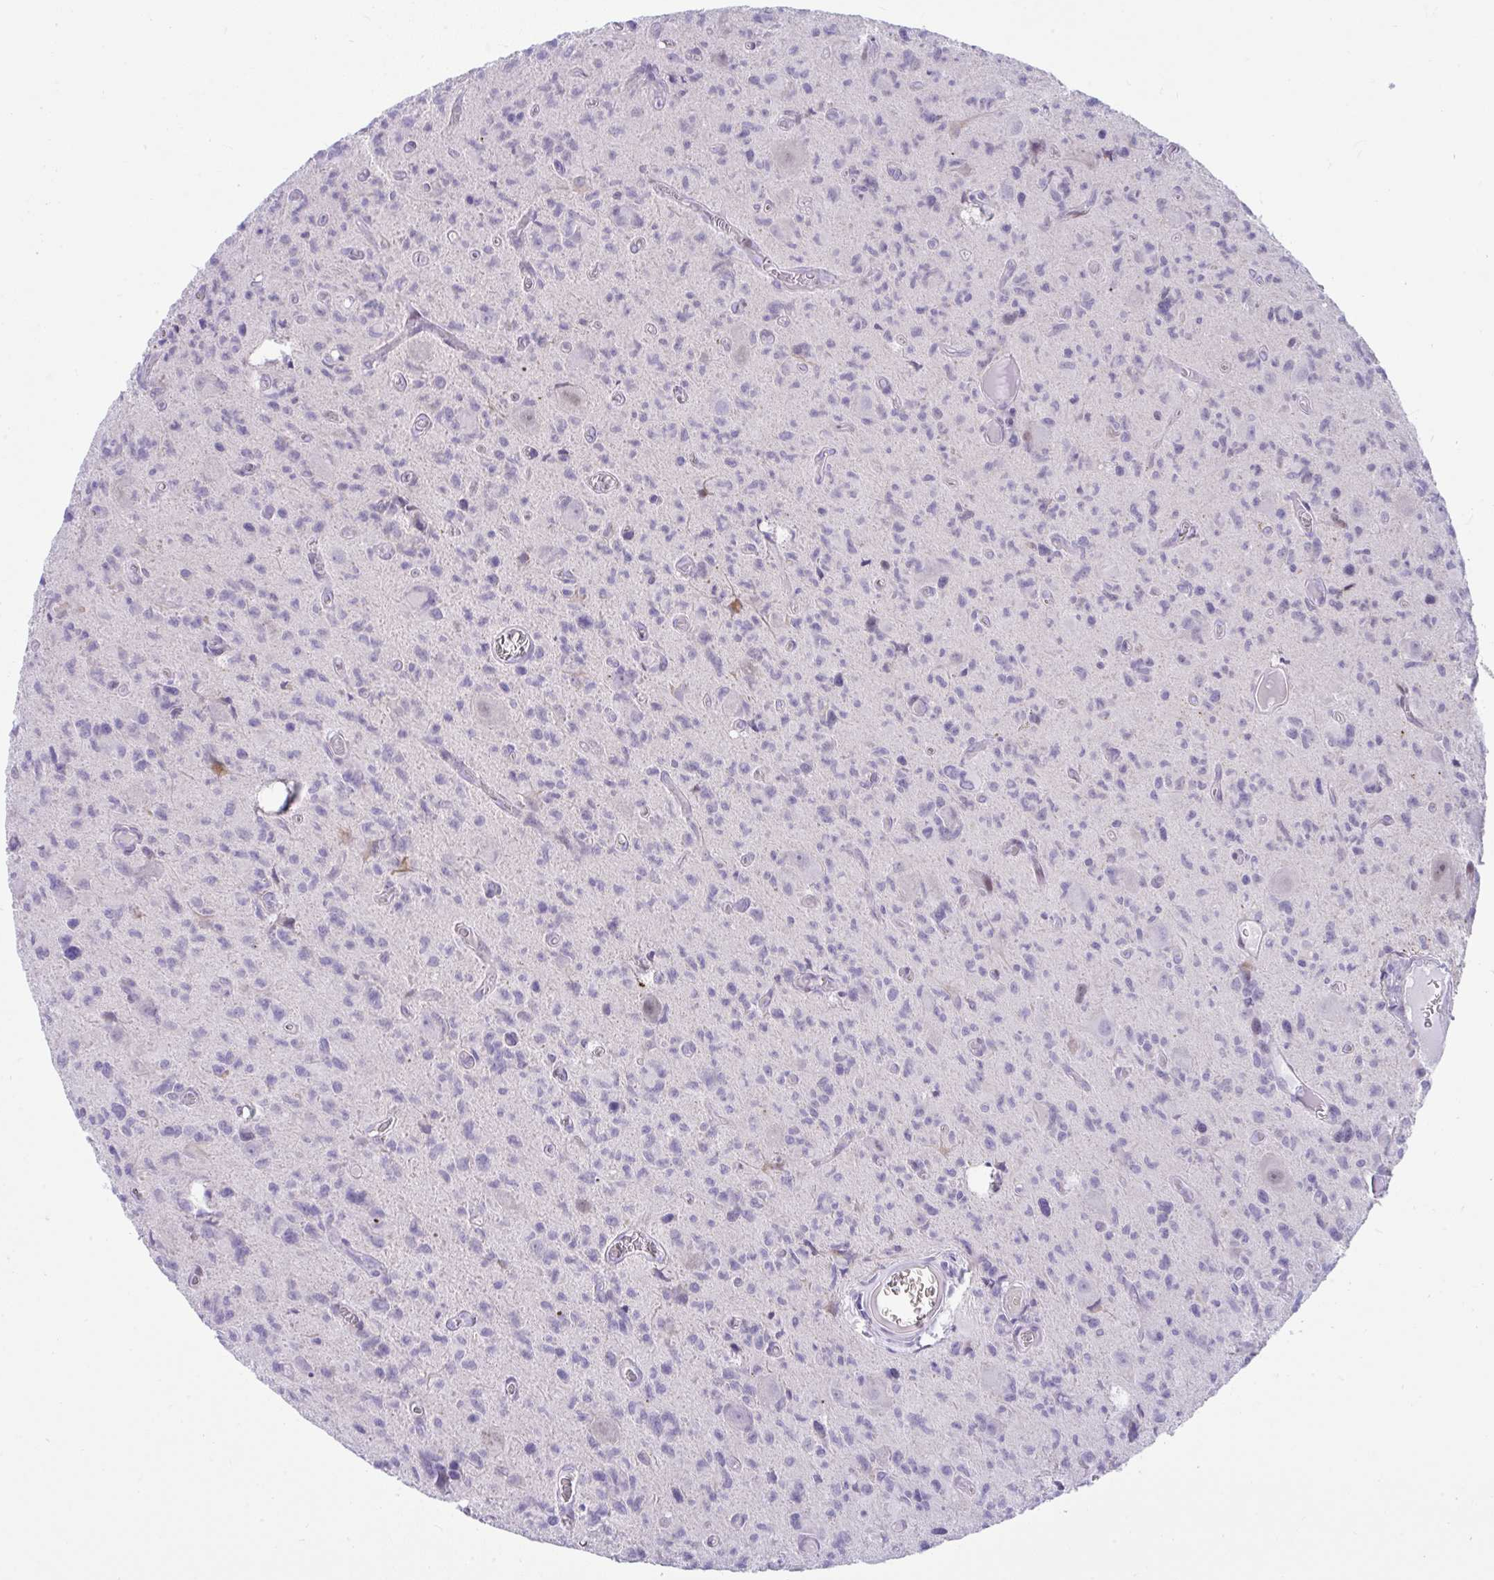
{"staining": {"intensity": "negative", "quantity": "none", "location": "none"}, "tissue": "glioma", "cell_type": "Tumor cells", "image_type": "cancer", "snomed": [{"axis": "morphology", "description": "Glioma, malignant, High grade"}, {"axis": "topography", "description": "Brain"}], "caption": "Micrograph shows no protein positivity in tumor cells of malignant high-grade glioma tissue. The staining is performed using DAB brown chromogen with nuclei counter-stained in using hematoxylin.", "gene": "ISL1", "patient": {"sex": "male", "age": 76}}